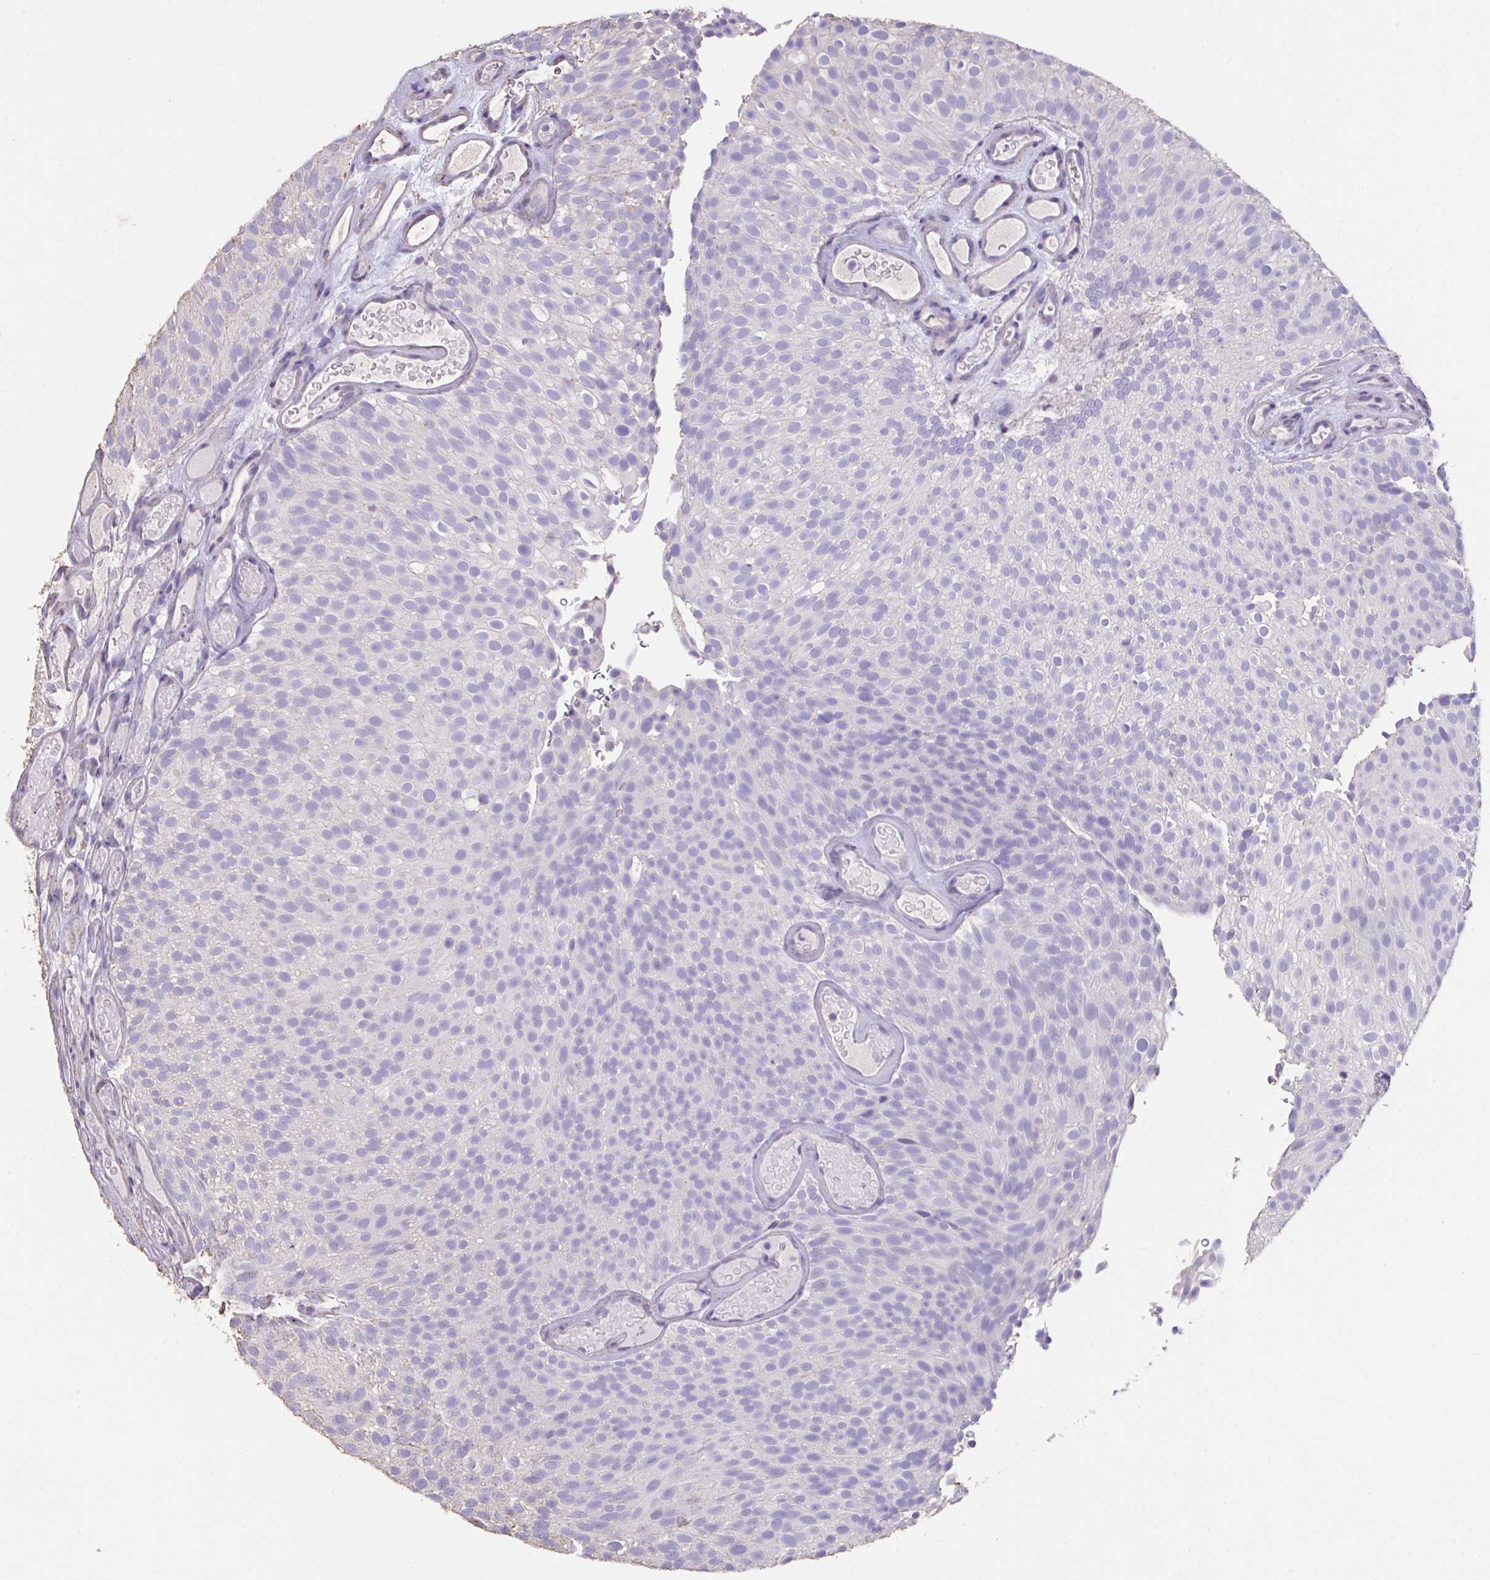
{"staining": {"intensity": "negative", "quantity": "none", "location": "none"}, "tissue": "urothelial cancer", "cell_type": "Tumor cells", "image_type": "cancer", "snomed": [{"axis": "morphology", "description": "Urothelial carcinoma, Low grade"}, {"axis": "topography", "description": "Urinary bladder"}], "caption": "An IHC photomicrograph of low-grade urothelial carcinoma is shown. There is no staining in tumor cells of low-grade urothelial carcinoma.", "gene": "IL23R", "patient": {"sex": "male", "age": 78}}